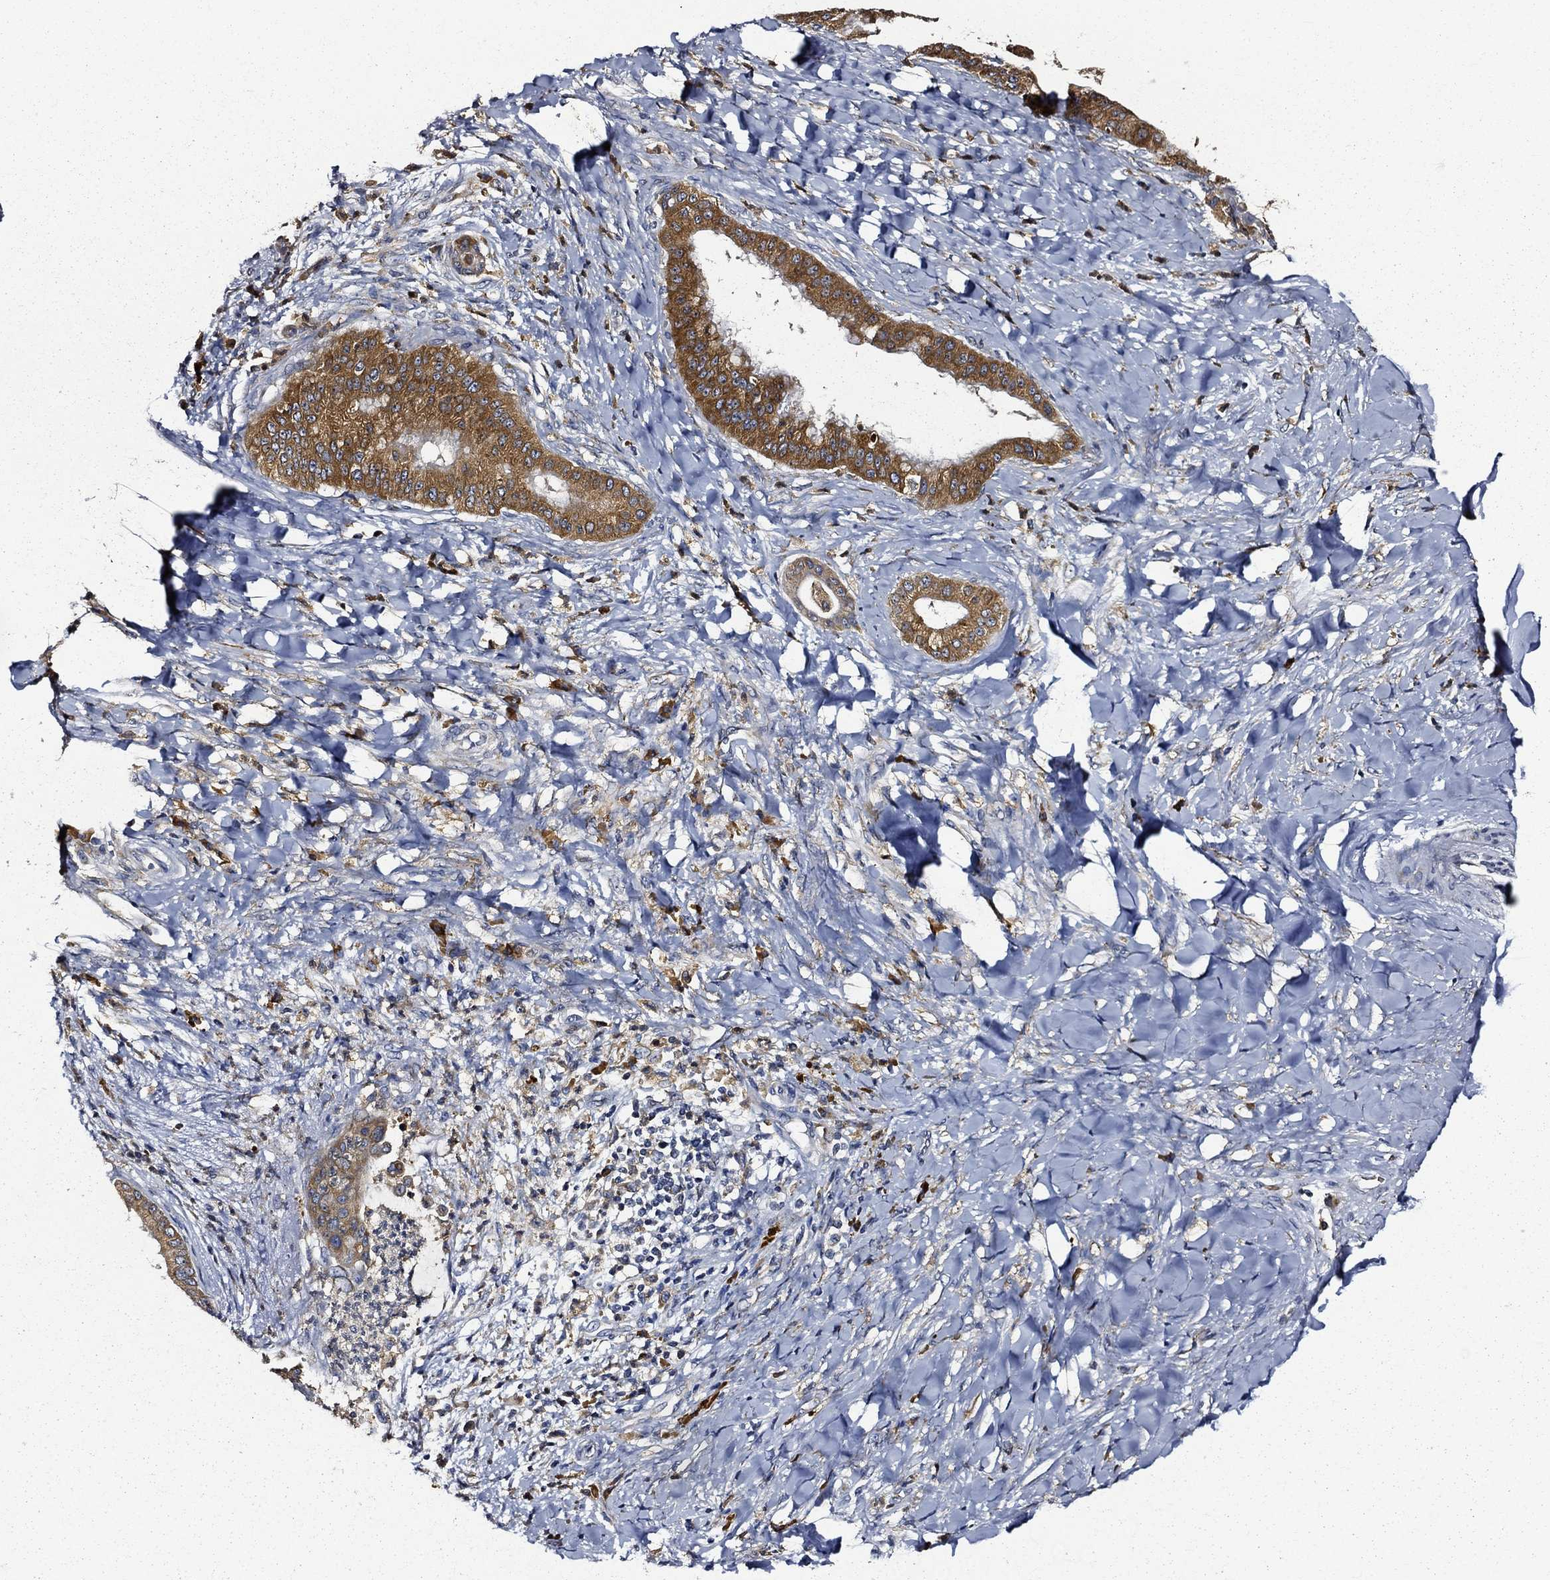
{"staining": {"intensity": "moderate", "quantity": ">75%", "location": "cytoplasmic/membranous"}, "tissue": "liver cancer", "cell_type": "Tumor cells", "image_type": "cancer", "snomed": [{"axis": "morphology", "description": "Cholangiocarcinoma"}, {"axis": "topography", "description": "Liver"}], "caption": "Human liver cancer stained with a brown dye displays moderate cytoplasmic/membranous positive positivity in about >75% of tumor cells.", "gene": "PRDX4", "patient": {"sex": "female", "age": 54}}